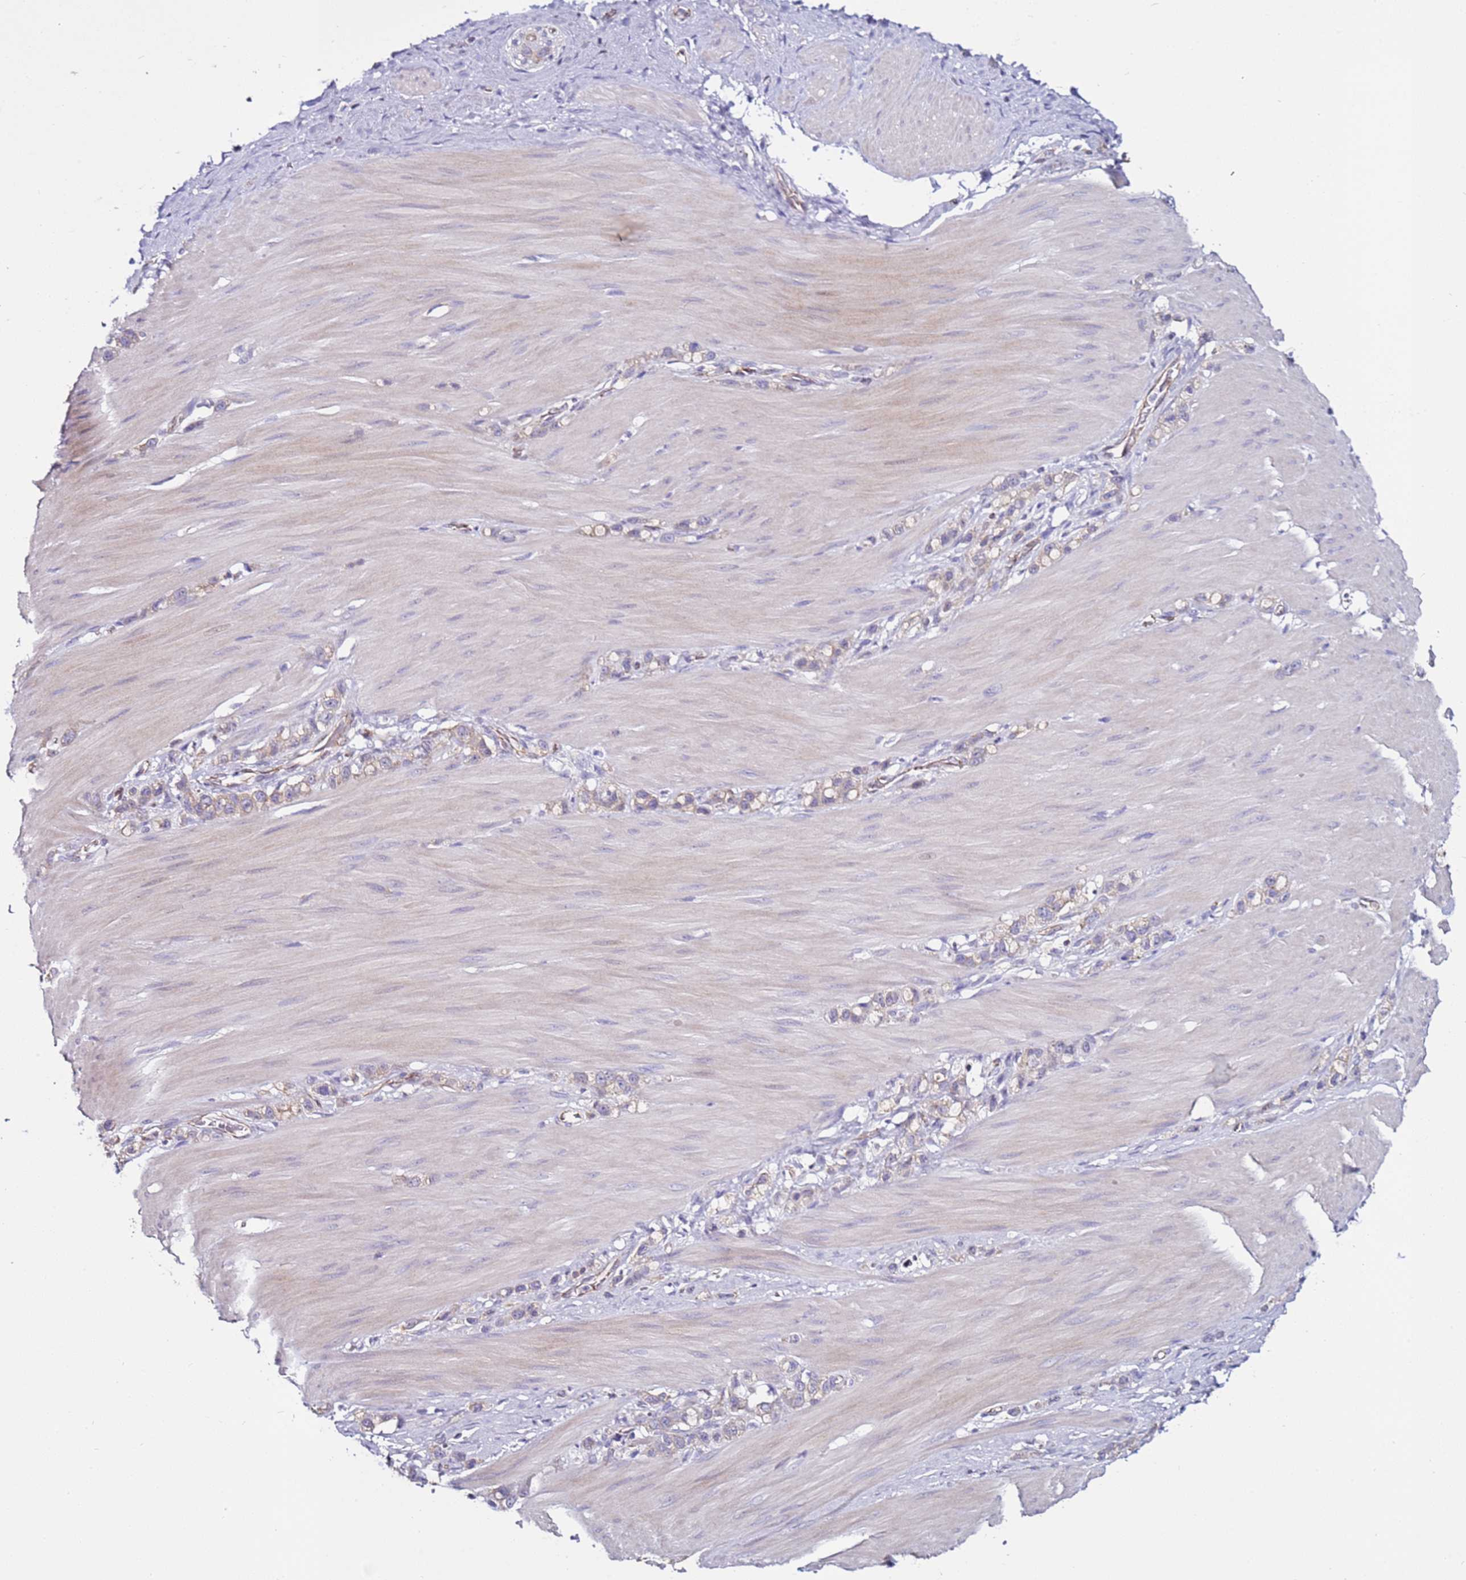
{"staining": {"intensity": "negative", "quantity": "none", "location": "none"}, "tissue": "stomach cancer", "cell_type": "Tumor cells", "image_type": "cancer", "snomed": [{"axis": "morphology", "description": "Adenocarcinoma, NOS"}, {"axis": "topography", "description": "Stomach"}], "caption": "DAB (3,3'-diaminobenzidine) immunohistochemical staining of human stomach adenocarcinoma exhibits no significant positivity in tumor cells.", "gene": "TENM3", "patient": {"sex": "female", "age": 65}}